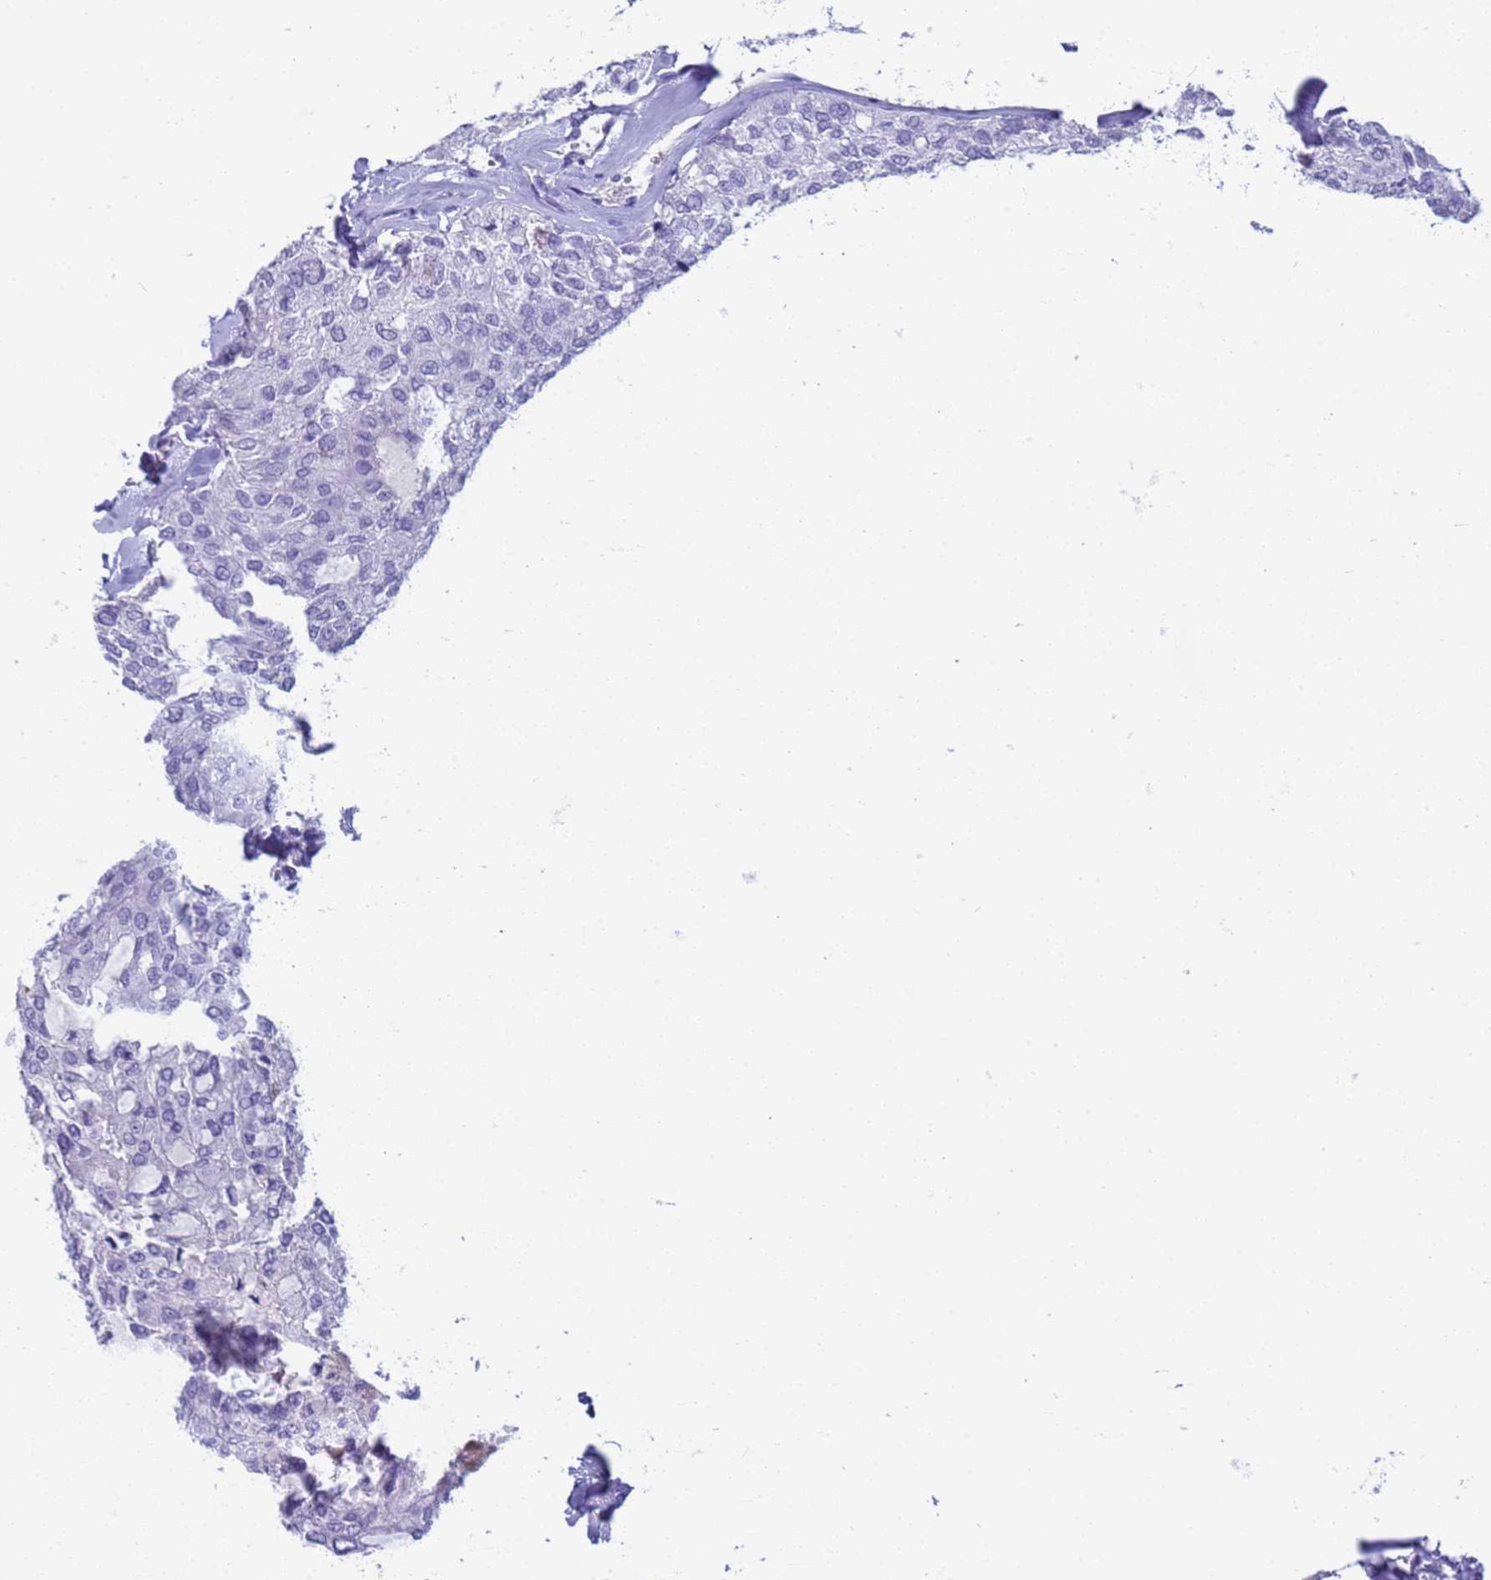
{"staining": {"intensity": "negative", "quantity": "none", "location": "none"}, "tissue": "head and neck cancer", "cell_type": "Tumor cells", "image_type": "cancer", "snomed": [{"axis": "morphology", "description": "Adenocarcinoma, NOS"}, {"axis": "topography", "description": "Salivary gland"}, {"axis": "topography", "description": "Head-Neck"}], "caption": "An immunohistochemistry image of head and neck adenocarcinoma is shown. There is no staining in tumor cells of head and neck adenocarcinoma. The staining is performed using DAB (3,3'-diaminobenzidine) brown chromogen with nuclei counter-stained in using hematoxylin.", "gene": "CKM", "patient": {"sex": "female", "age": 63}}